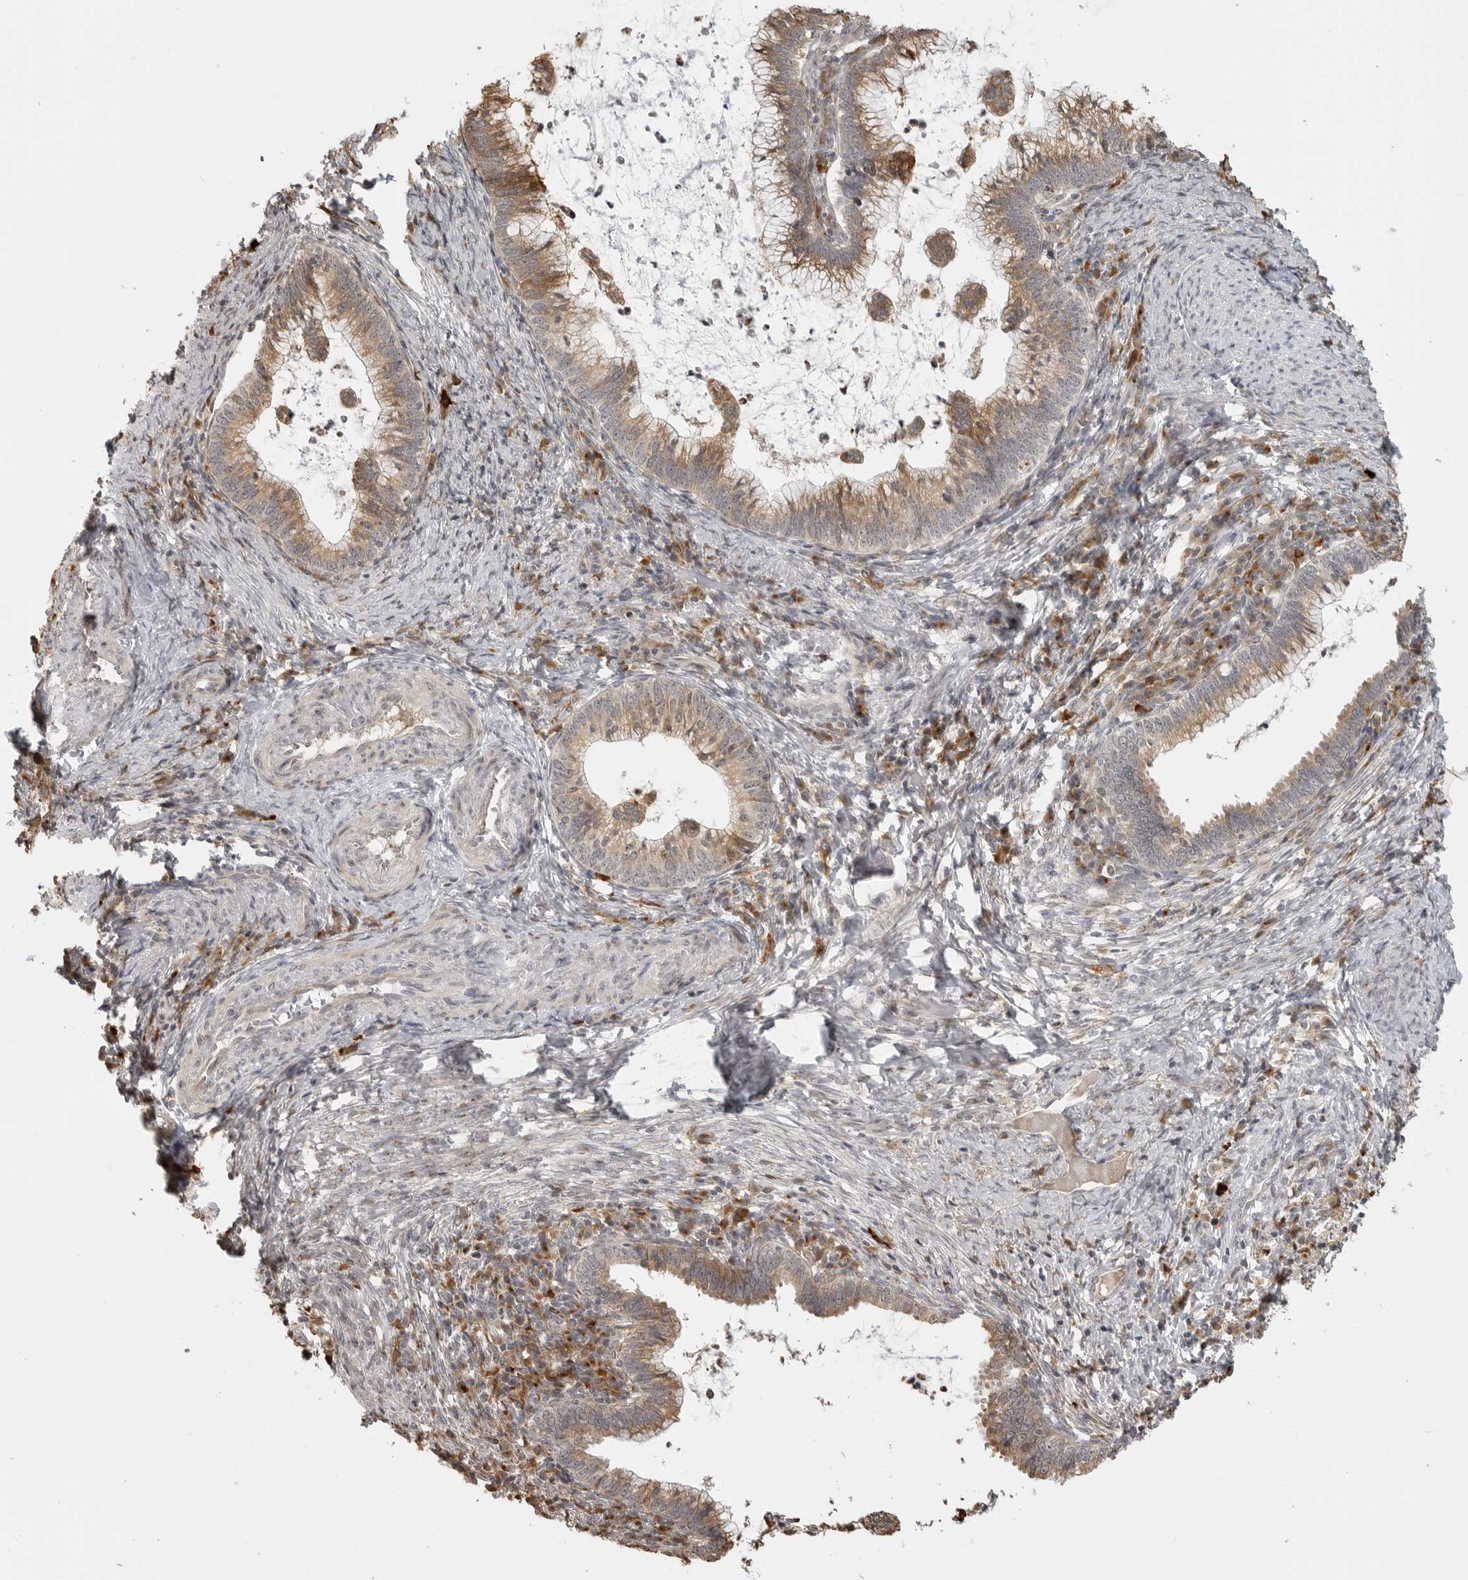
{"staining": {"intensity": "moderate", "quantity": ">75%", "location": "cytoplasmic/membranous"}, "tissue": "cervical cancer", "cell_type": "Tumor cells", "image_type": "cancer", "snomed": [{"axis": "morphology", "description": "Adenocarcinoma, NOS"}, {"axis": "topography", "description": "Cervix"}], "caption": "Cervical cancer (adenocarcinoma) stained with immunohistochemistry (IHC) demonstrates moderate cytoplasmic/membranous expression in approximately >75% of tumor cells.", "gene": "IDO1", "patient": {"sex": "female", "age": 36}}